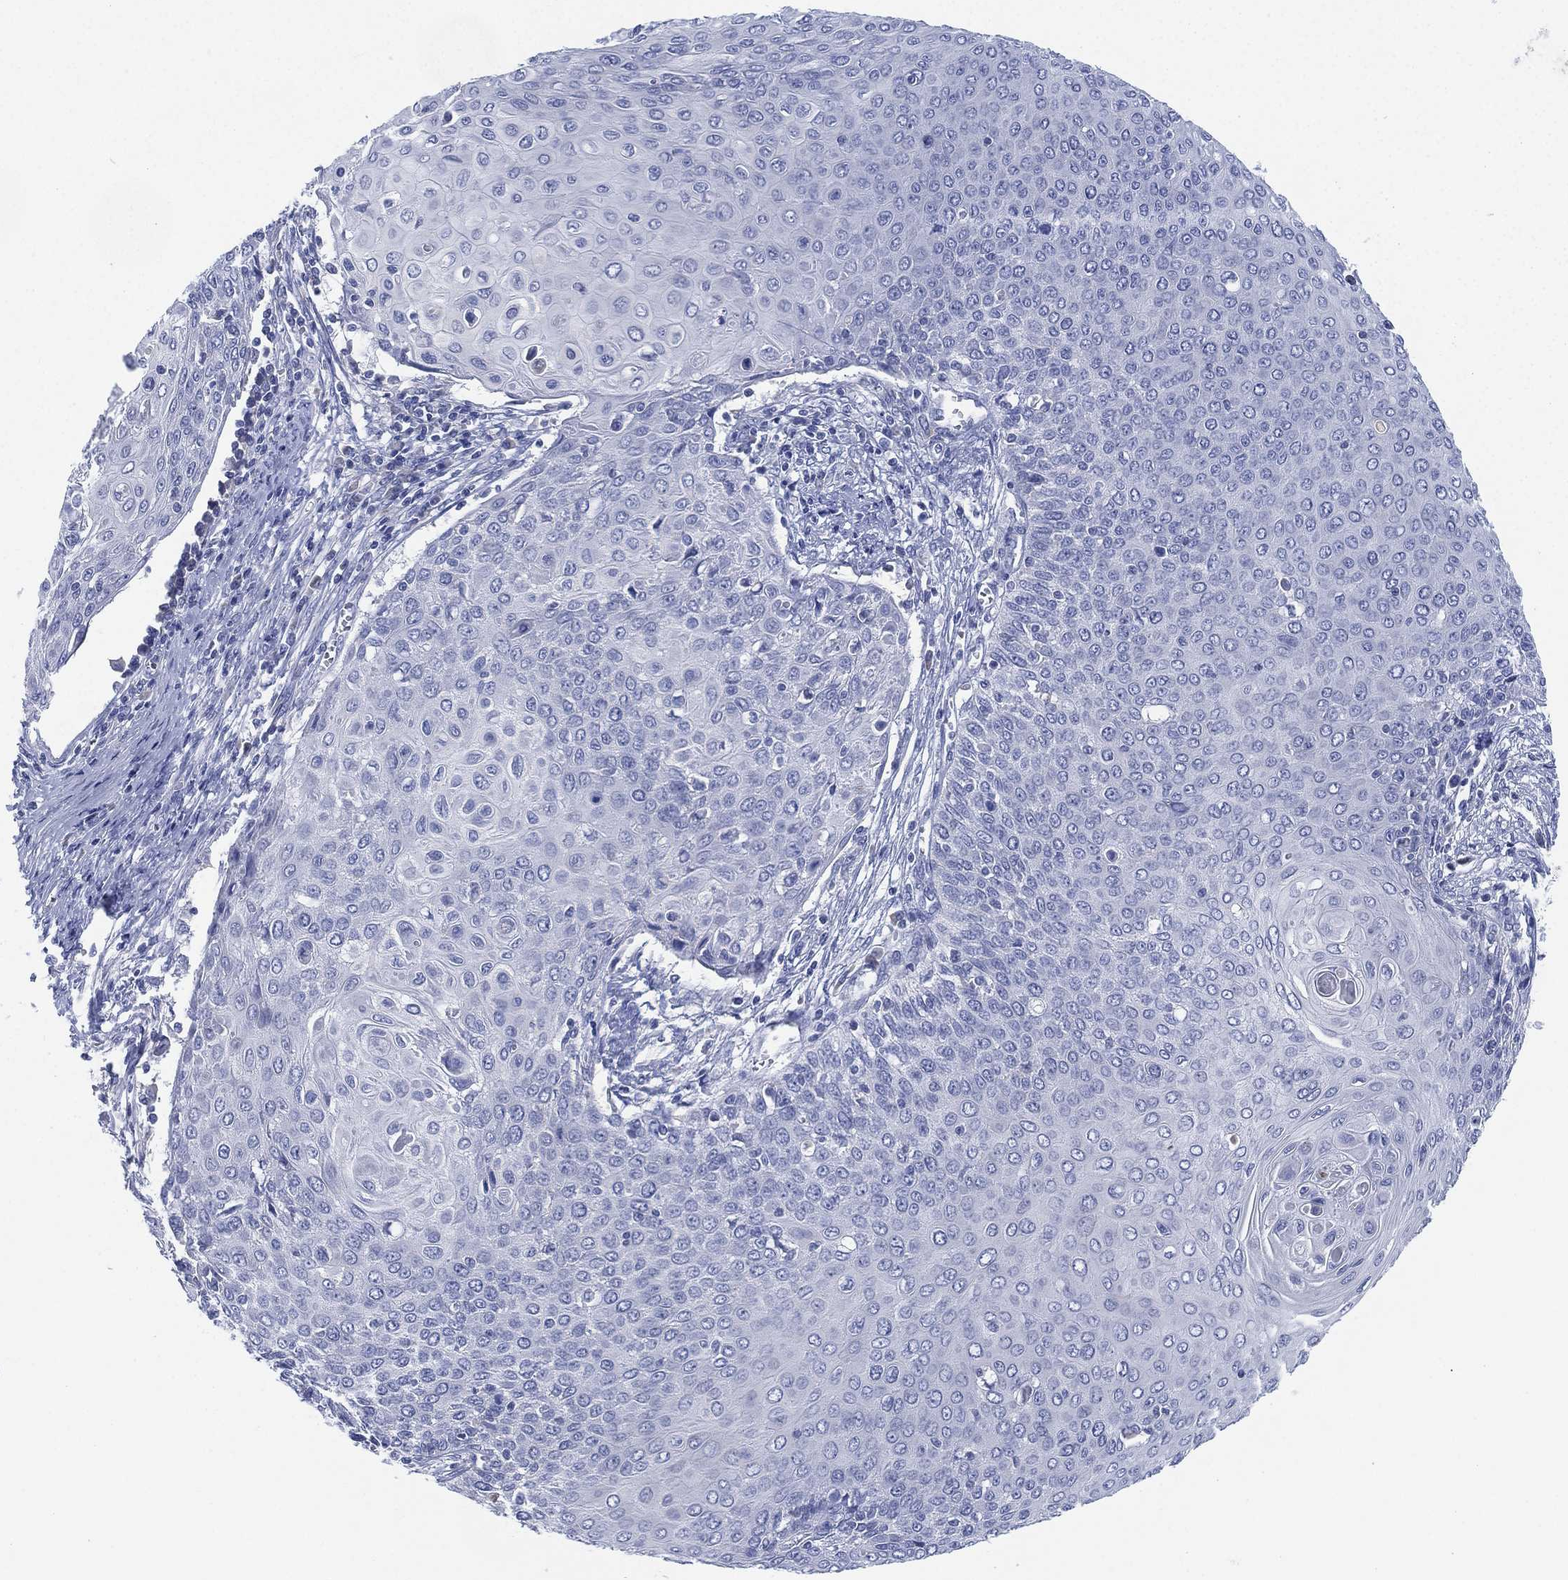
{"staining": {"intensity": "negative", "quantity": "none", "location": "none"}, "tissue": "cervical cancer", "cell_type": "Tumor cells", "image_type": "cancer", "snomed": [{"axis": "morphology", "description": "Squamous cell carcinoma, NOS"}, {"axis": "topography", "description": "Cervix"}], "caption": "Tumor cells show no significant protein staining in cervical cancer (squamous cell carcinoma).", "gene": "ADAD2", "patient": {"sex": "female", "age": 39}}